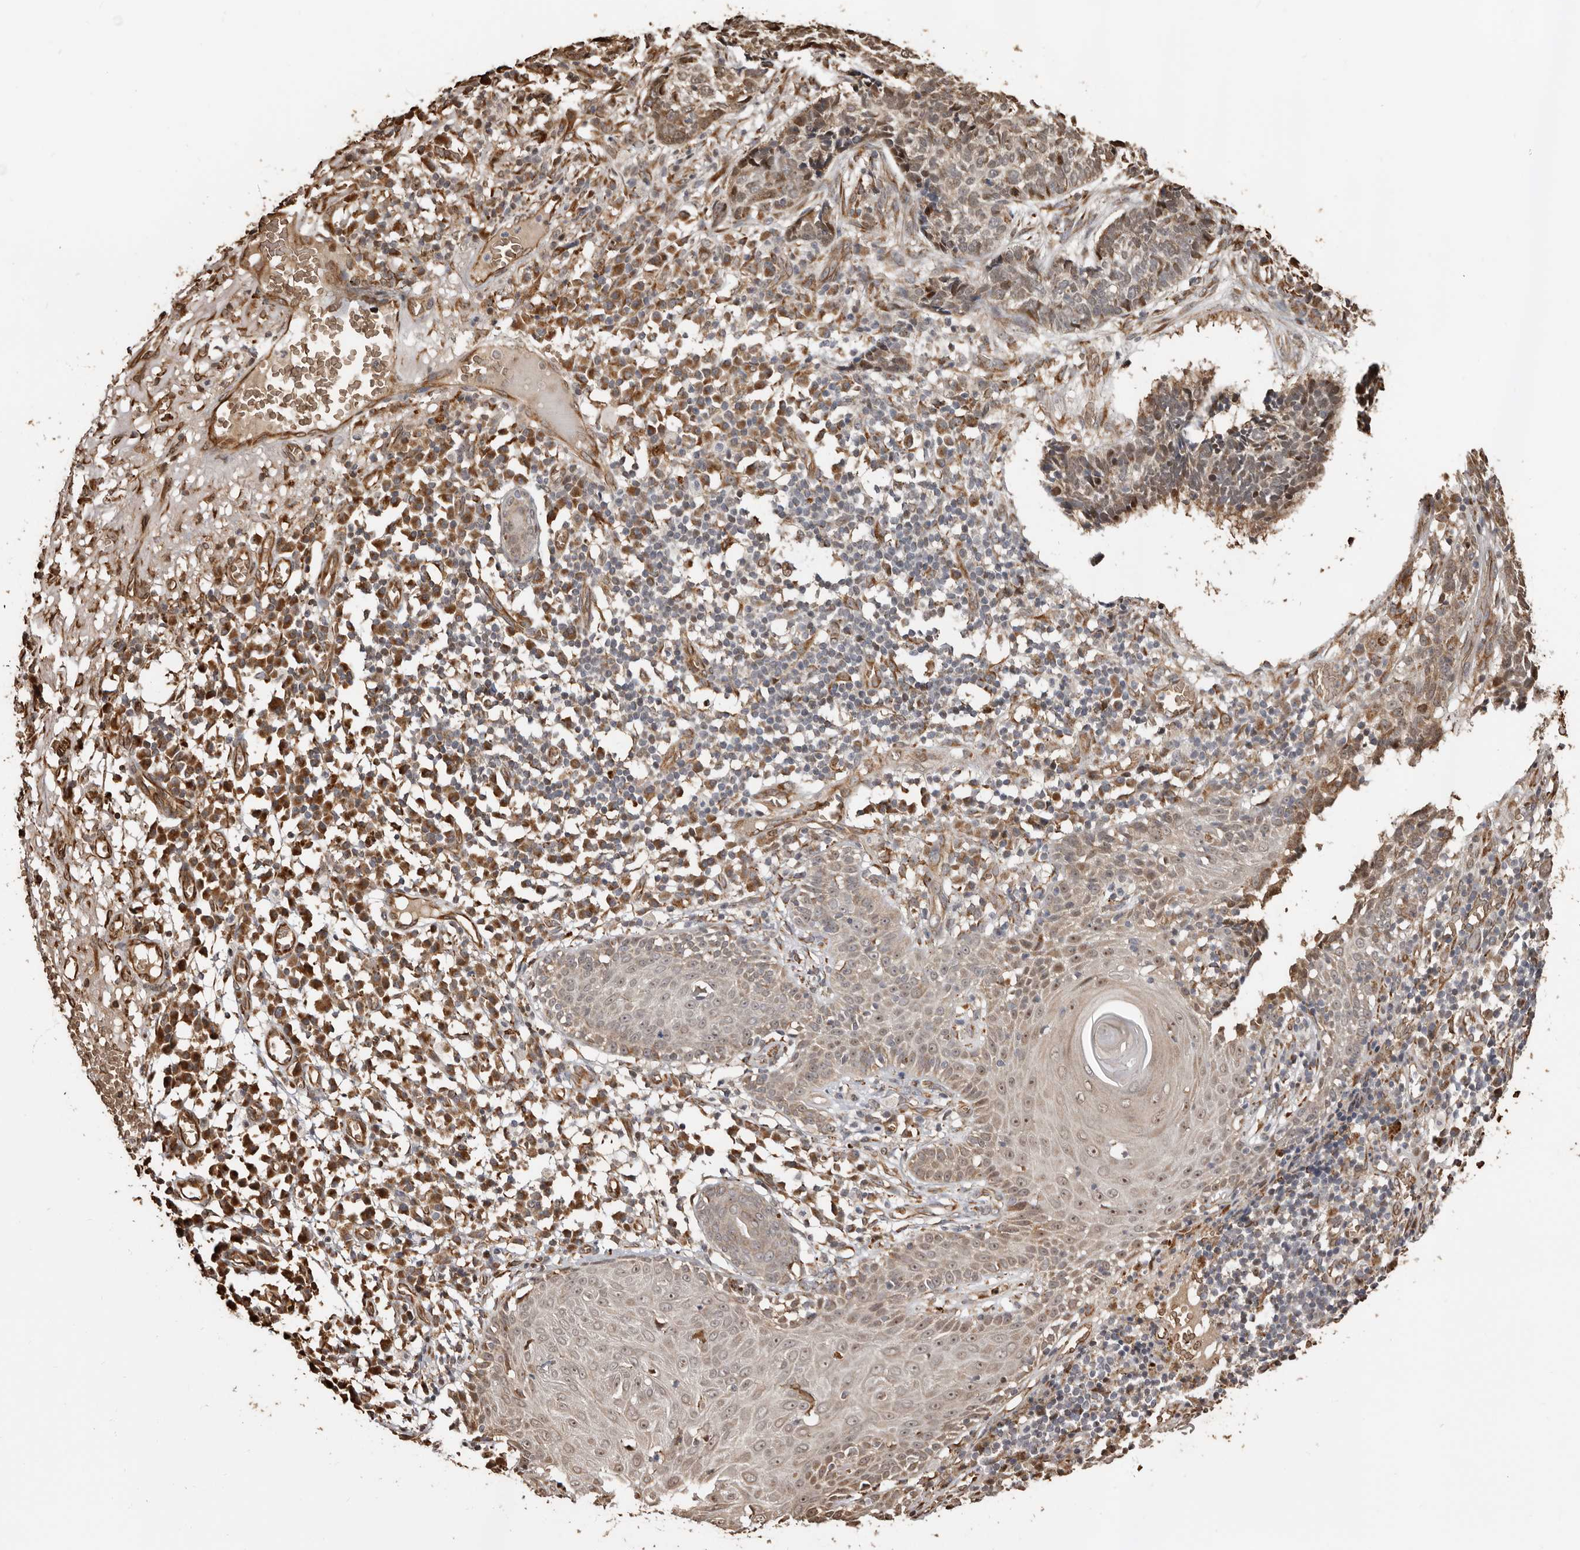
{"staining": {"intensity": "moderate", "quantity": "25%-75%", "location": "cytoplasmic/membranous"}, "tissue": "skin cancer", "cell_type": "Tumor cells", "image_type": "cancer", "snomed": [{"axis": "morphology", "description": "Basal cell carcinoma"}, {"axis": "topography", "description": "Skin"}], "caption": "Protein expression analysis of human basal cell carcinoma (skin) reveals moderate cytoplasmic/membranous positivity in about 25%-75% of tumor cells.", "gene": "ENTREP1", "patient": {"sex": "male", "age": 85}}